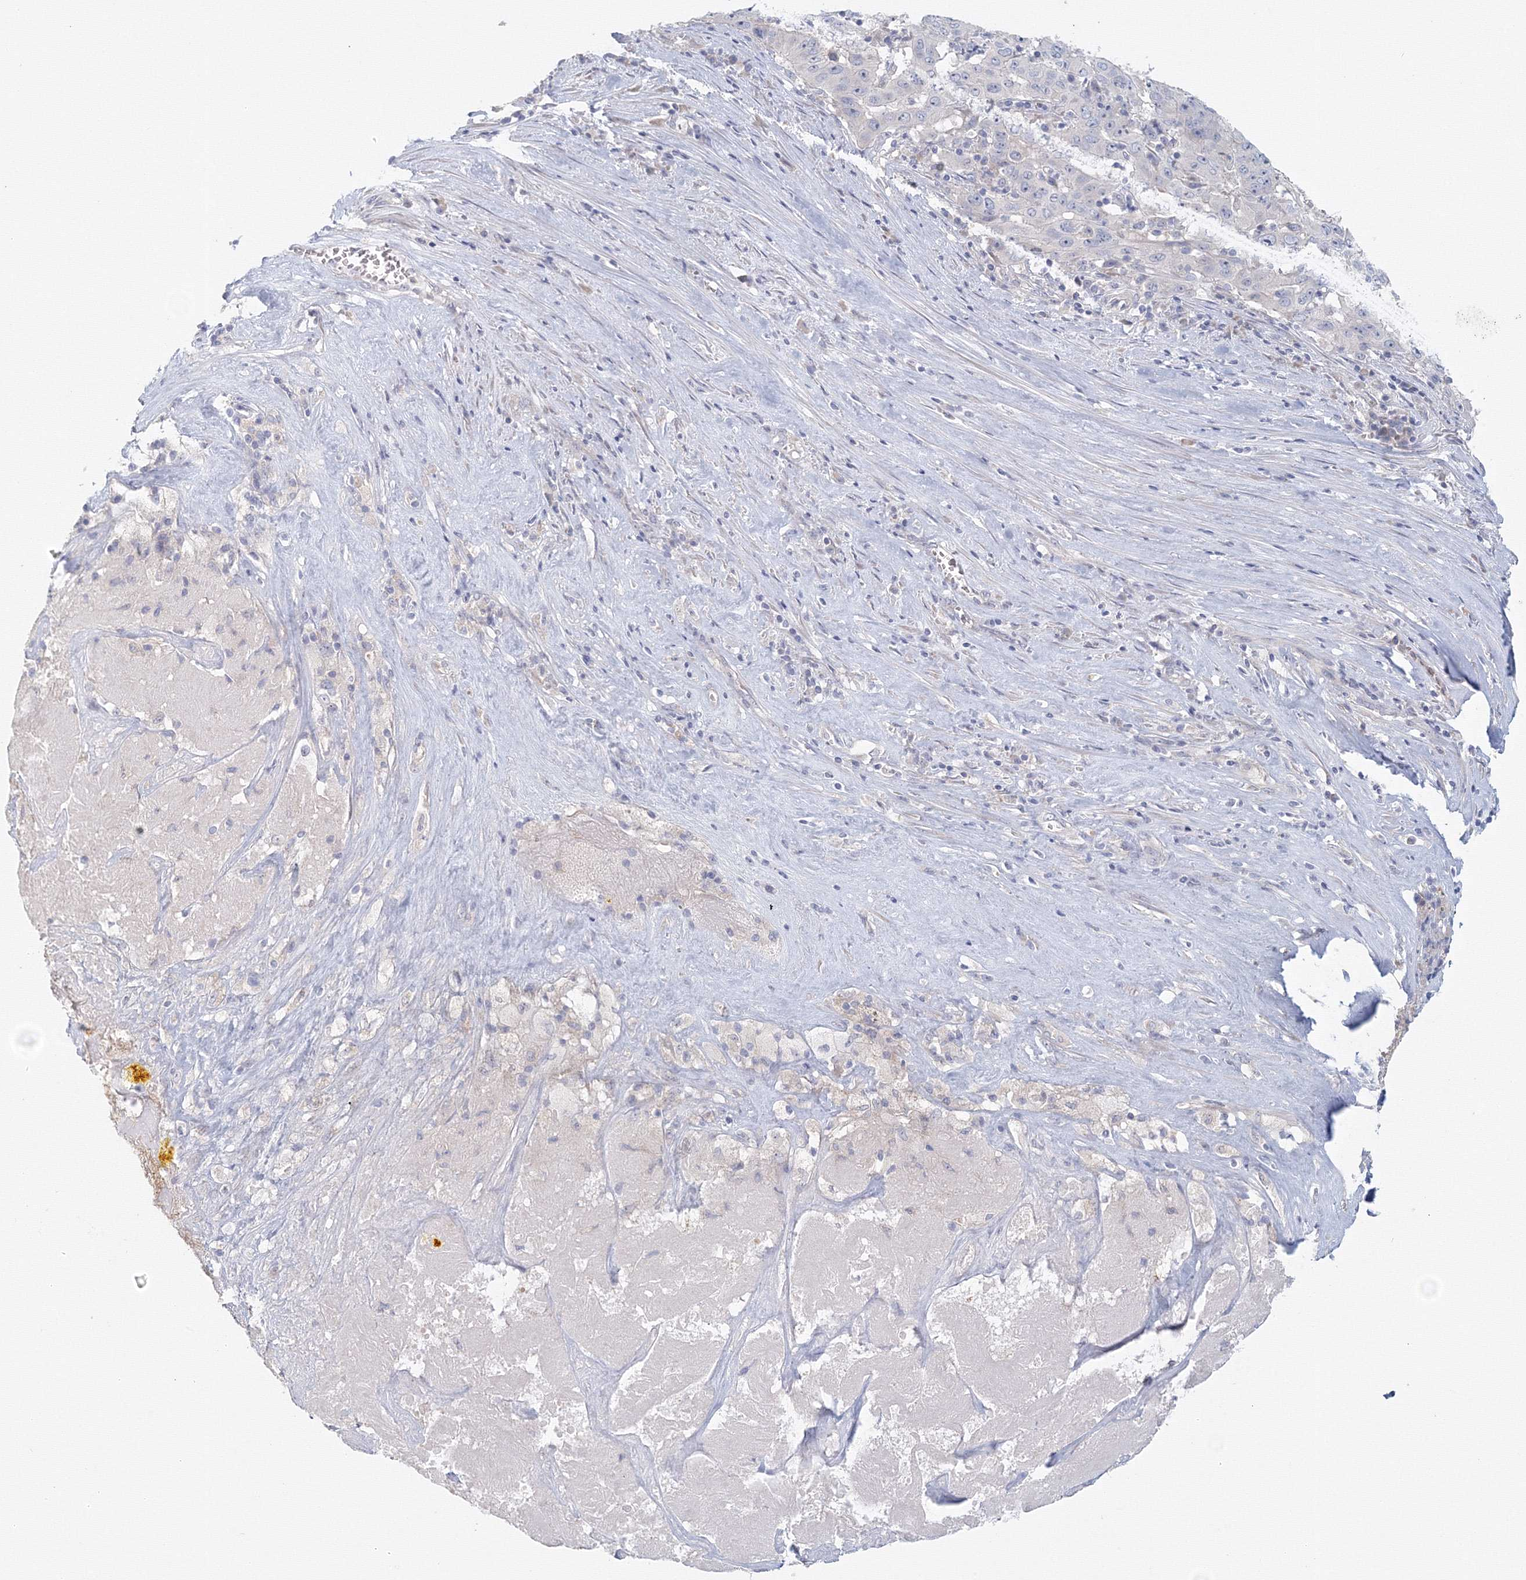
{"staining": {"intensity": "negative", "quantity": "none", "location": "none"}, "tissue": "pancreatic cancer", "cell_type": "Tumor cells", "image_type": "cancer", "snomed": [{"axis": "morphology", "description": "Adenocarcinoma, NOS"}, {"axis": "topography", "description": "Pancreas"}], "caption": "IHC image of pancreatic adenocarcinoma stained for a protein (brown), which shows no staining in tumor cells.", "gene": "TACC2", "patient": {"sex": "male", "age": 63}}